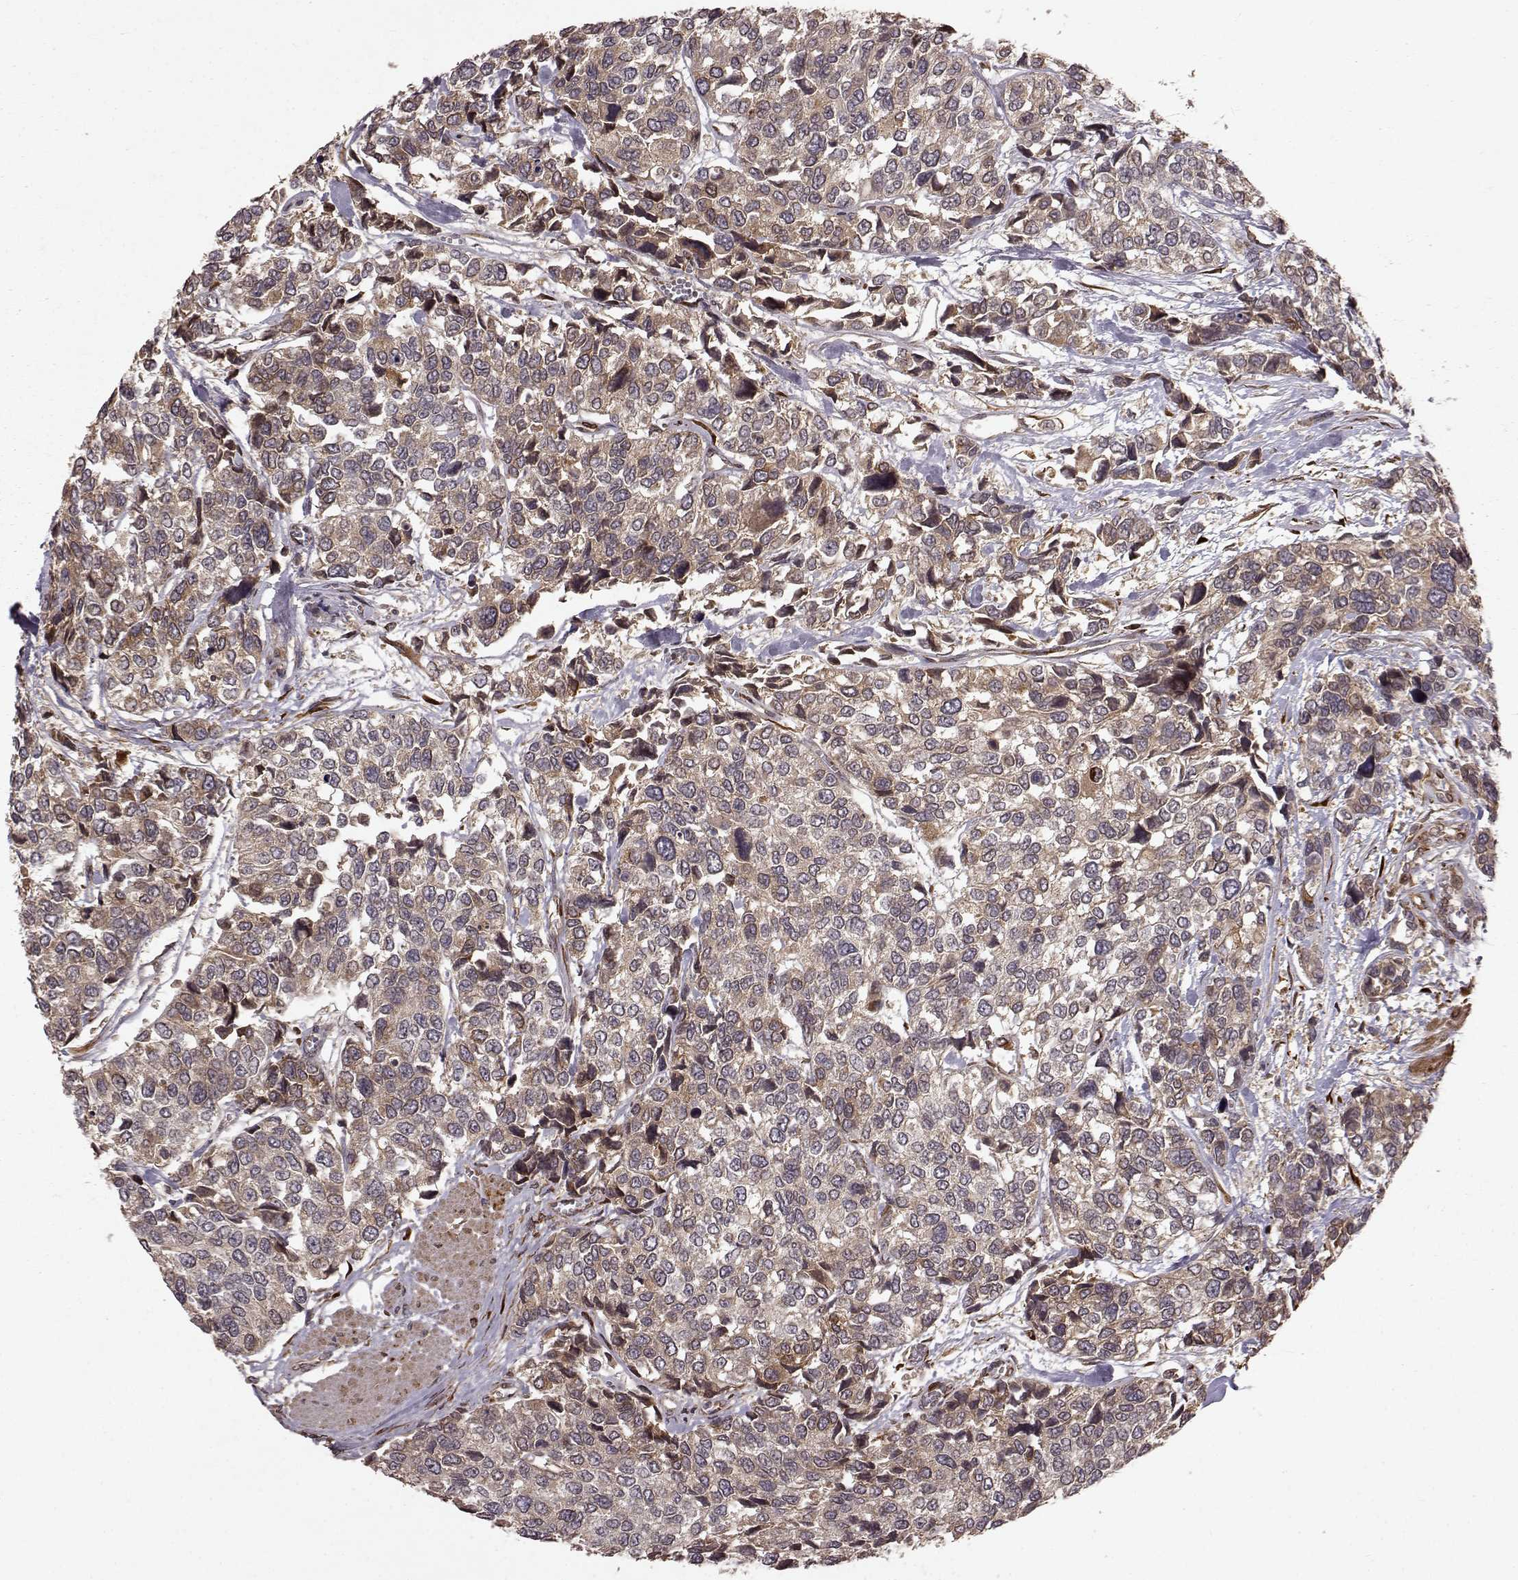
{"staining": {"intensity": "weak", "quantity": "25%-75%", "location": "cytoplasmic/membranous"}, "tissue": "urothelial cancer", "cell_type": "Tumor cells", "image_type": "cancer", "snomed": [{"axis": "morphology", "description": "Urothelial carcinoma, High grade"}, {"axis": "topography", "description": "Urinary bladder"}], "caption": "Immunohistochemical staining of high-grade urothelial carcinoma demonstrates weak cytoplasmic/membranous protein staining in approximately 25%-75% of tumor cells.", "gene": "FSTL1", "patient": {"sex": "male", "age": 77}}